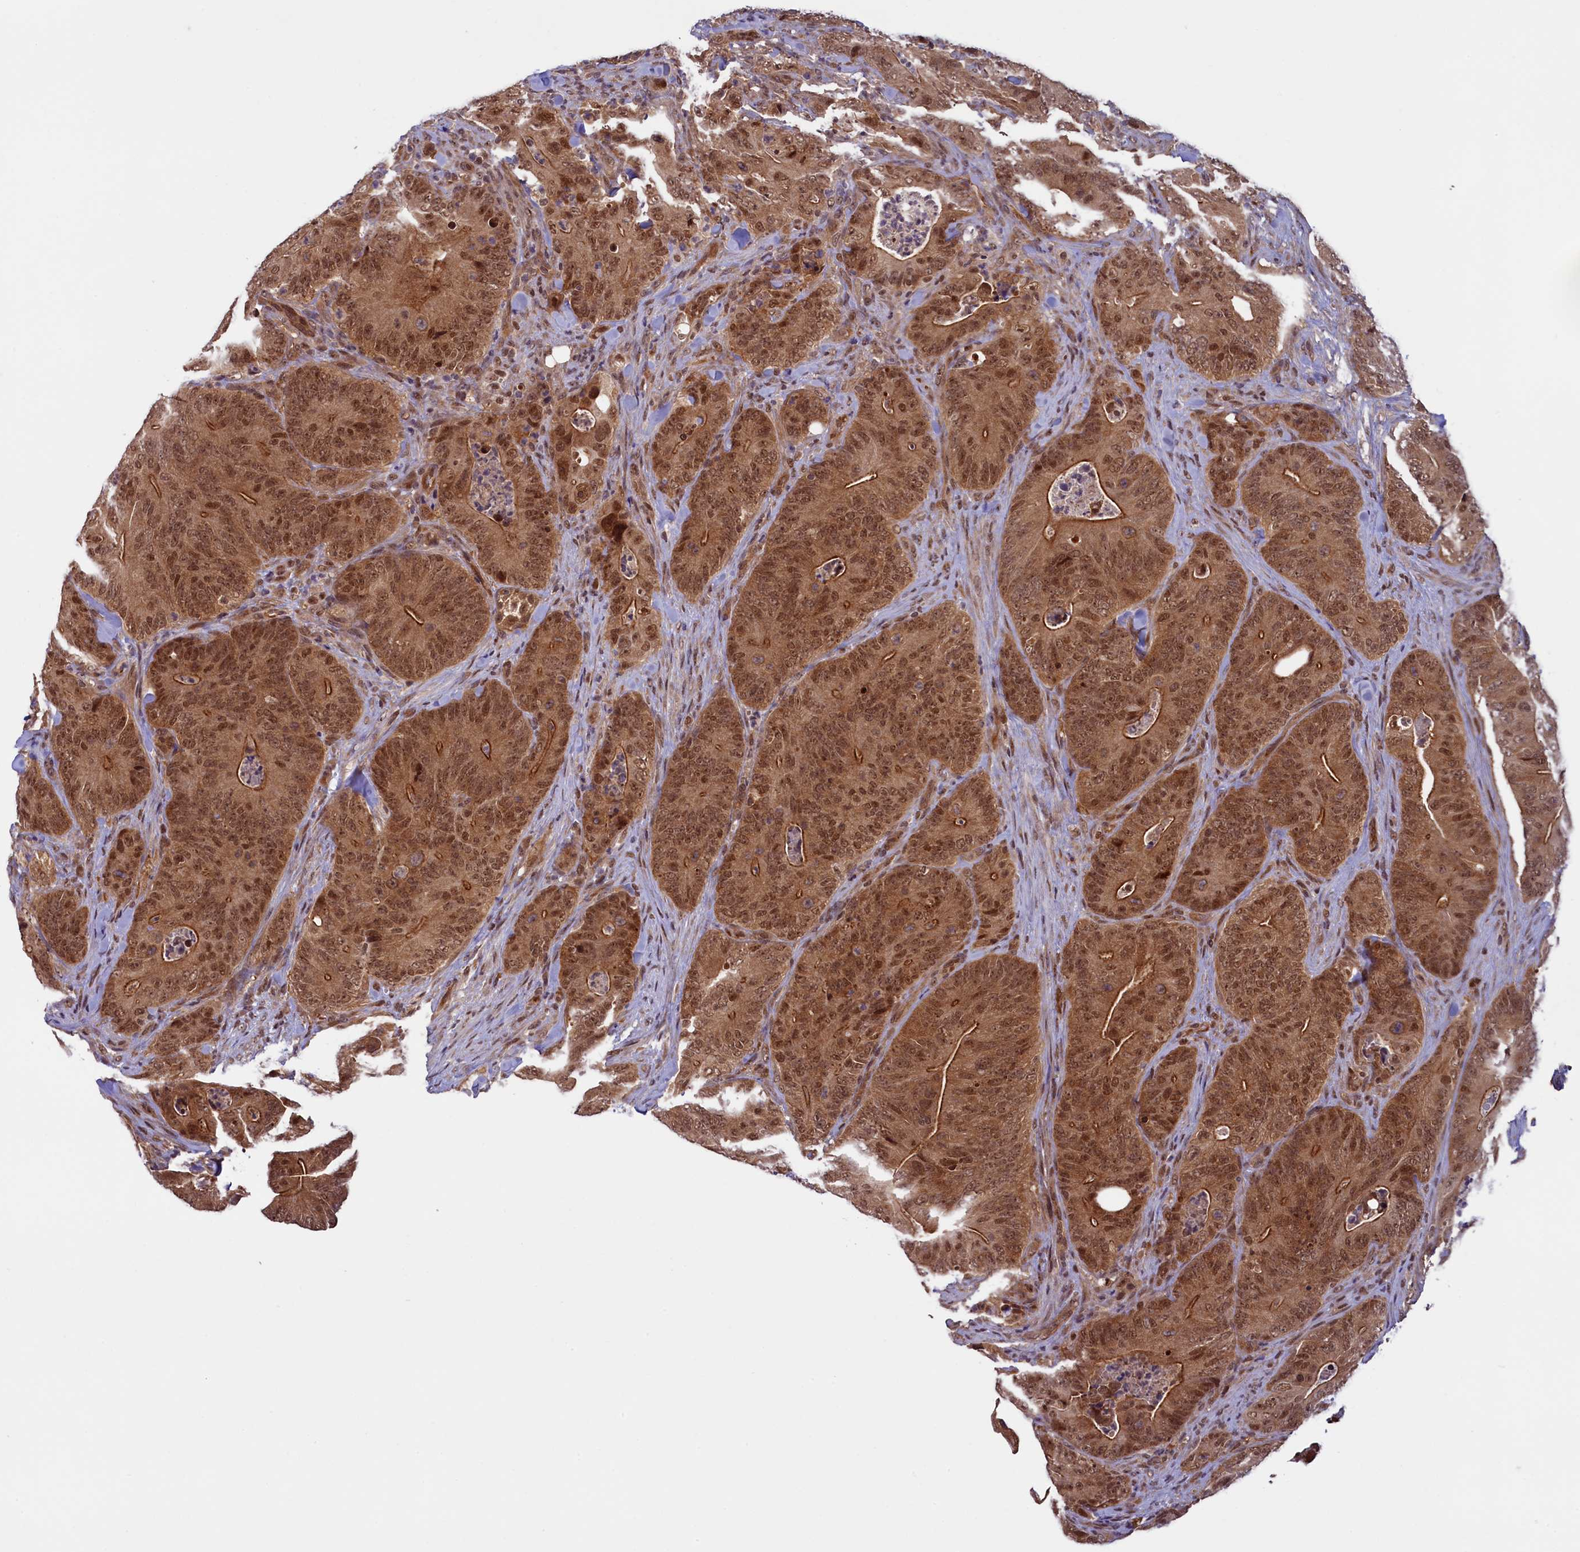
{"staining": {"intensity": "strong", "quantity": ">75%", "location": "cytoplasmic/membranous,nuclear"}, "tissue": "colorectal cancer", "cell_type": "Tumor cells", "image_type": "cancer", "snomed": [{"axis": "morphology", "description": "Normal tissue, NOS"}, {"axis": "topography", "description": "Colon"}], "caption": "Colorectal cancer stained with immunohistochemistry (IHC) displays strong cytoplasmic/membranous and nuclear expression in about >75% of tumor cells.", "gene": "SLC7A6OS", "patient": {"sex": "female", "age": 82}}